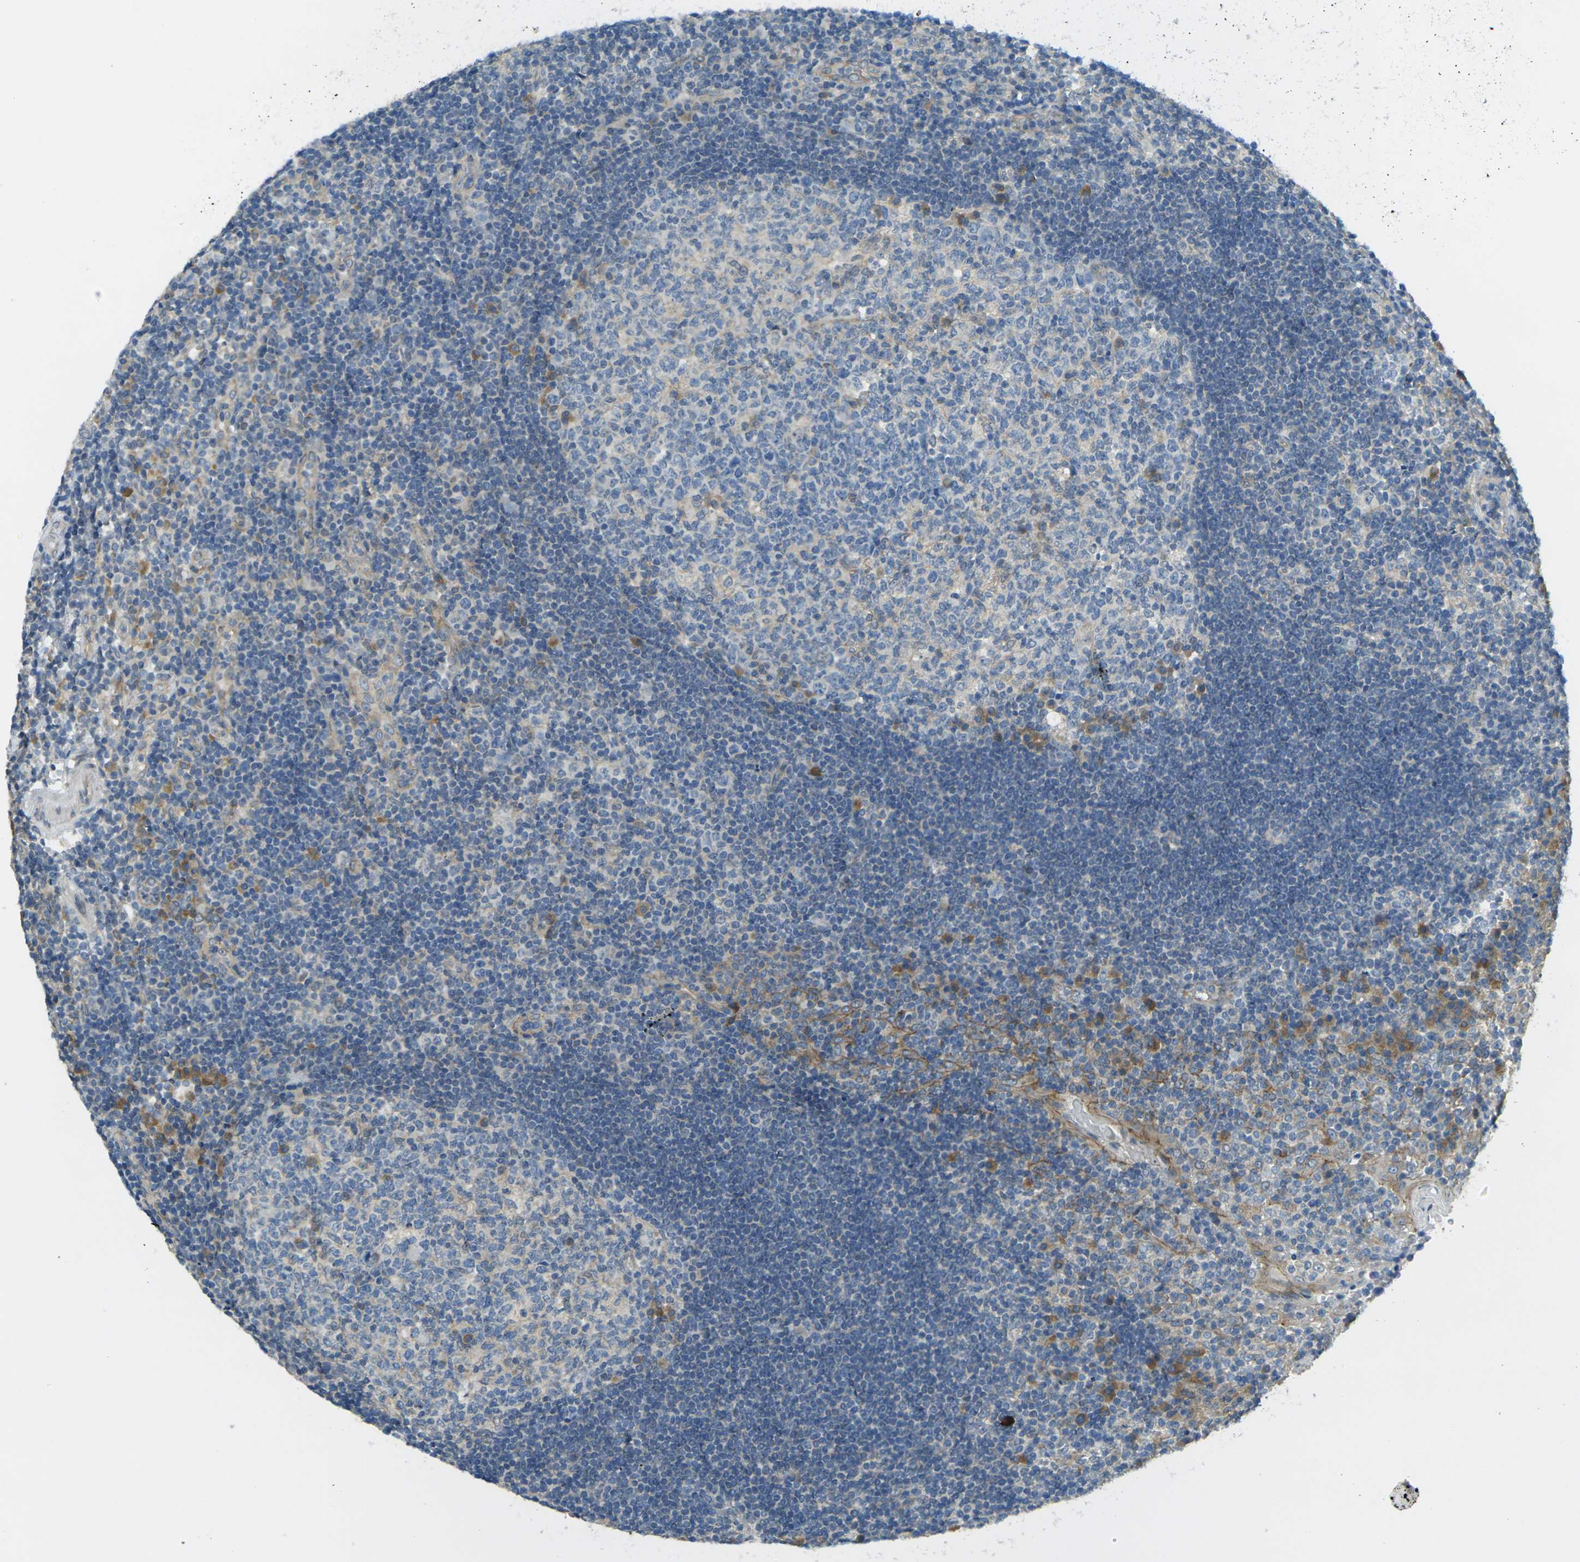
{"staining": {"intensity": "weak", "quantity": "25%-75%", "location": "cytoplasmic/membranous"}, "tissue": "tonsil", "cell_type": "Germinal center cells", "image_type": "normal", "snomed": [{"axis": "morphology", "description": "Normal tissue, NOS"}, {"axis": "topography", "description": "Tonsil"}], "caption": "Tonsil stained with a protein marker shows weak staining in germinal center cells.", "gene": "RHBDD1", "patient": {"sex": "female", "age": 40}}